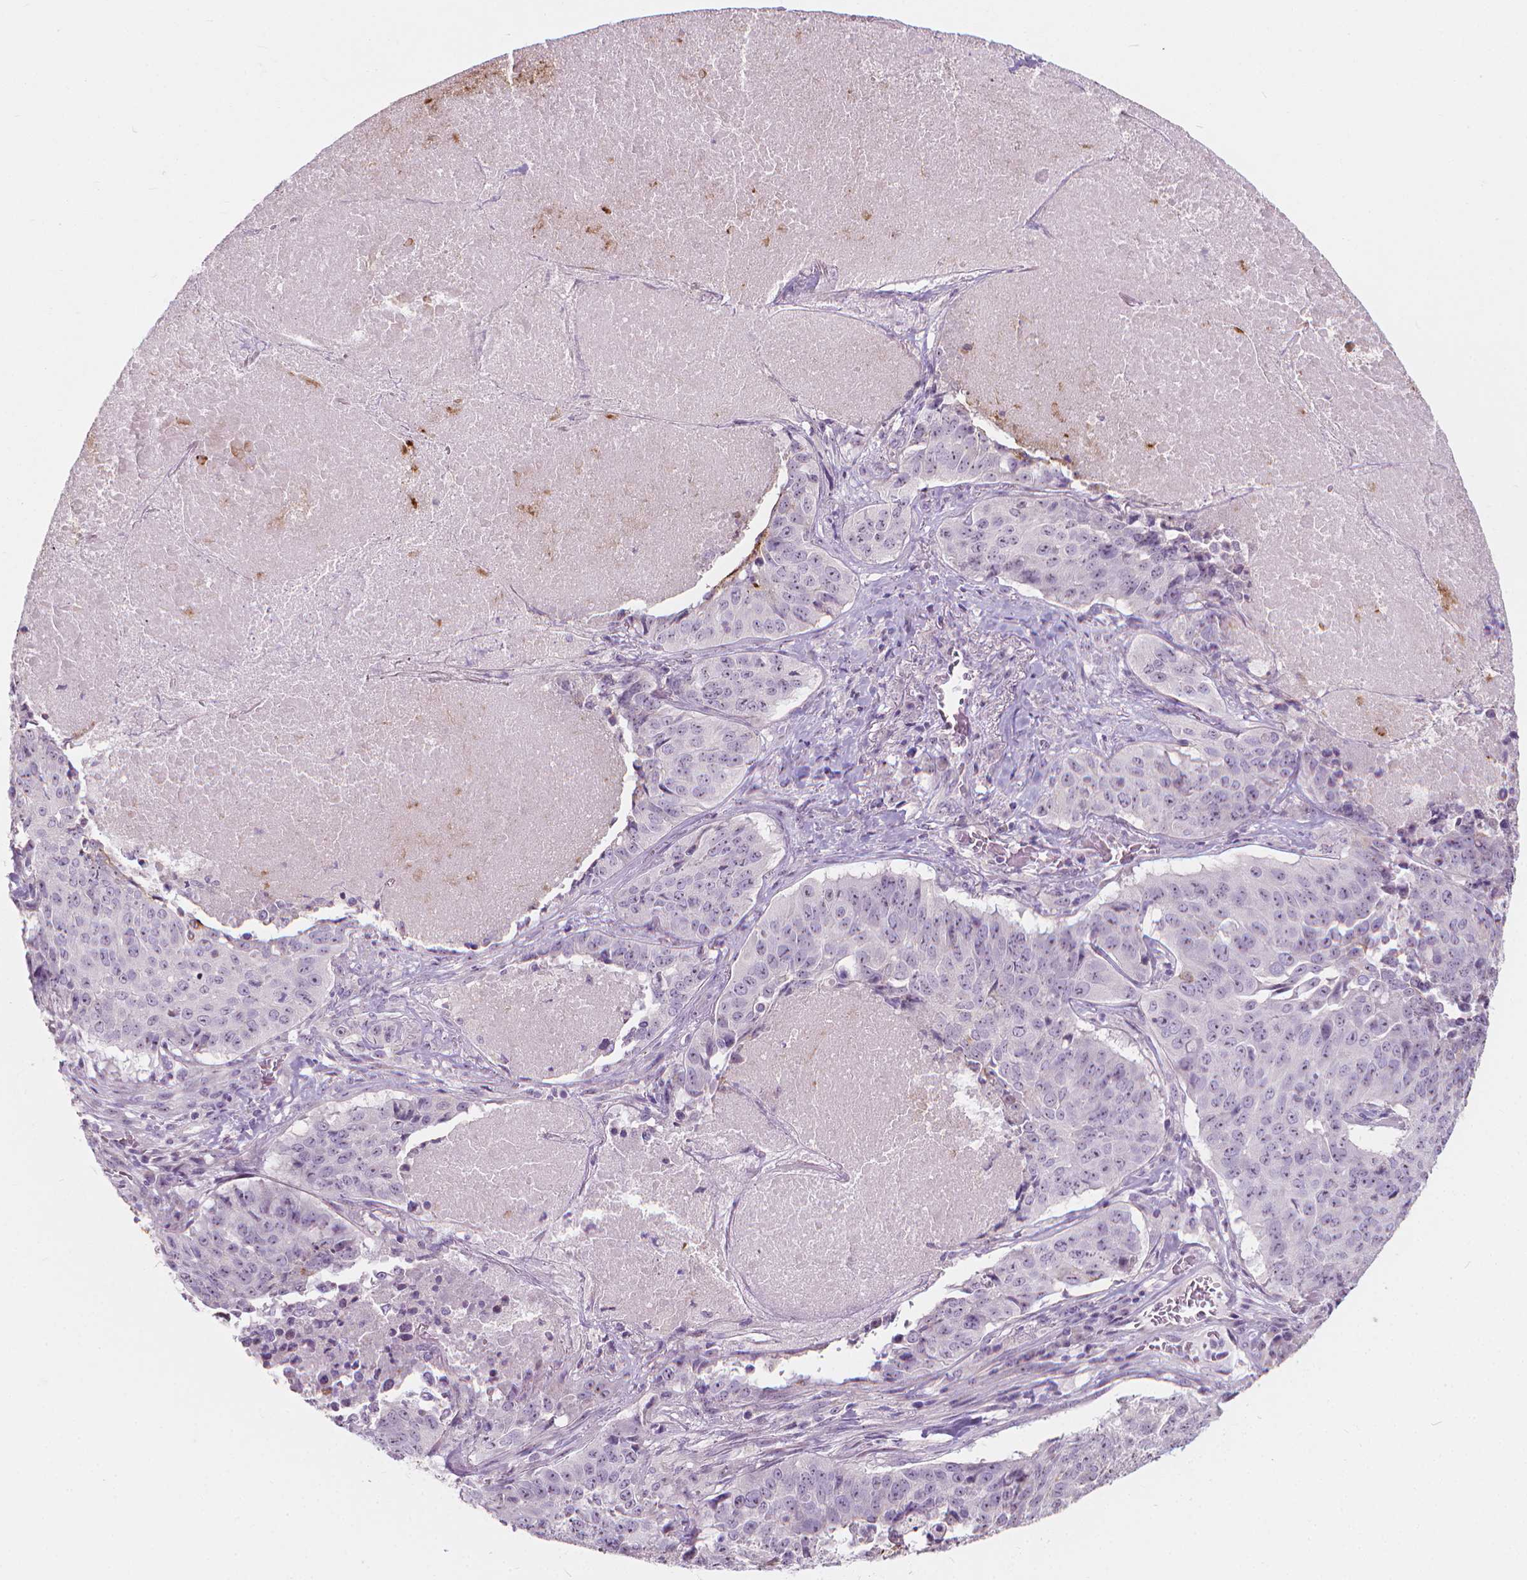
{"staining": {"intensity": "negative", "quantity": "none", "location": "none"}, "tissue": "lung cancer", "cell_type": "Tumor cells", "image_type": "cancer", "snomed": [{"axis": "morphology", "description": "Normal tissue, NOS"}, {"axis": "morphology", "description": "Squamous cell carcinoma, NOS"}, {"axis": "topography", "description": "Bronchus"}, {"axis": "topography", "description": "Lung"}], "caption": "Immunohistochemistry (IHC) histopathology image of human lung squamous cell carcinoma stained for a protein (brown), which displays no positivity in tumor cells. Nuclei are stained in blue.", "gene": "GPRC5A", "patient": {"sex": "male", "age": 64}}